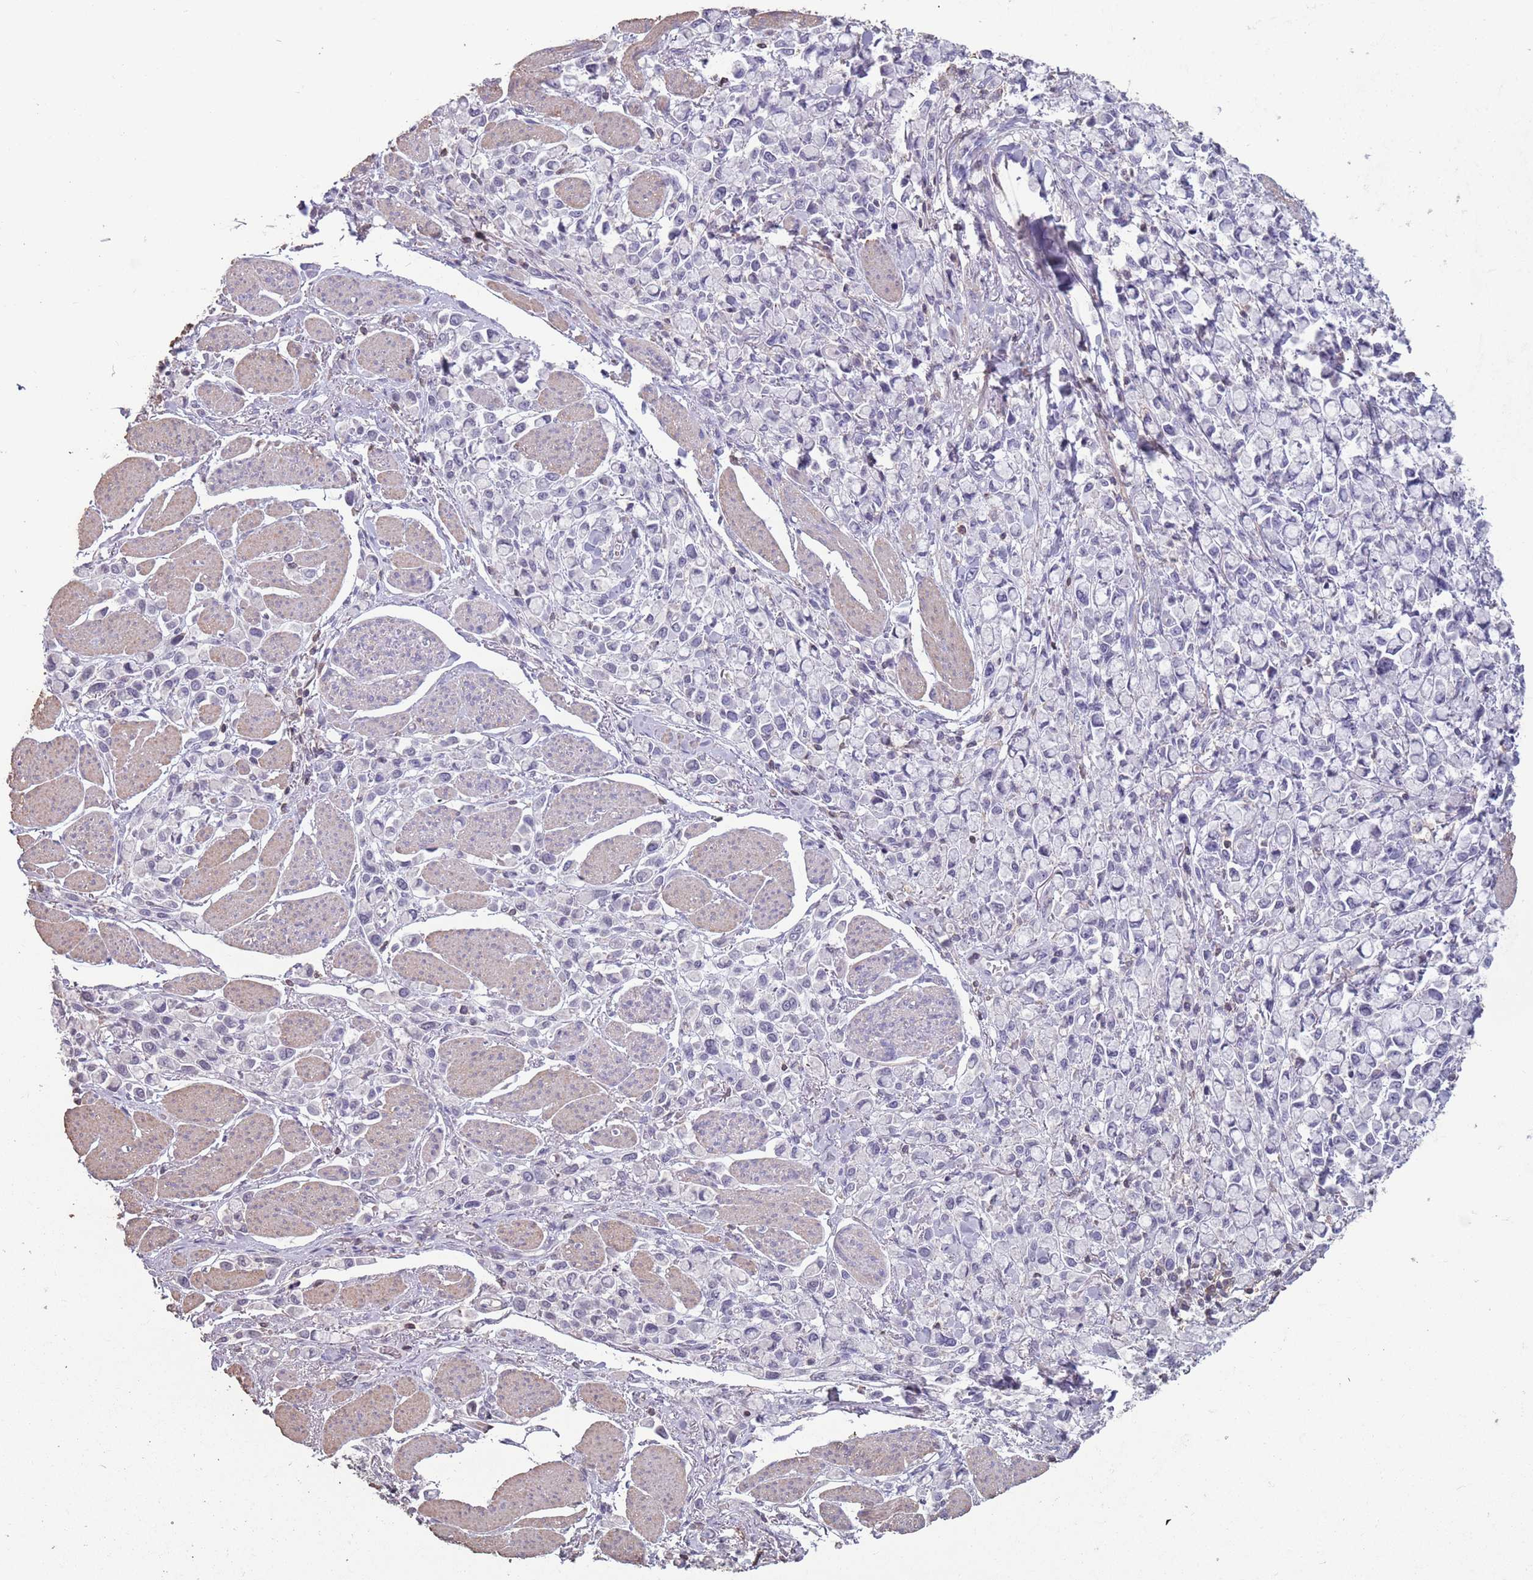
{"staining": {"intensity": "negative", "quantity": "none", "location": "none"}, "tissue": "stomach cancer", "cell_type": "Tumor cells", "image_type": "cancer", "snomed": [{"axis": "morphology", "description": "Adenocarcinoma, NOS"}, {"axis": "topography", "description": "Stomach"}], "caption": "Immunohistochemical staining of stomach adenocarcinoma reveals no significant positivity in tumor cells. (Brightfield microscopy of DAB (3,3'-diaminobenzidine) immunohistochemistry (IHC) at high magnification).", "gene": "SUN5", "patient": {"sex": "female", "age": 81}}